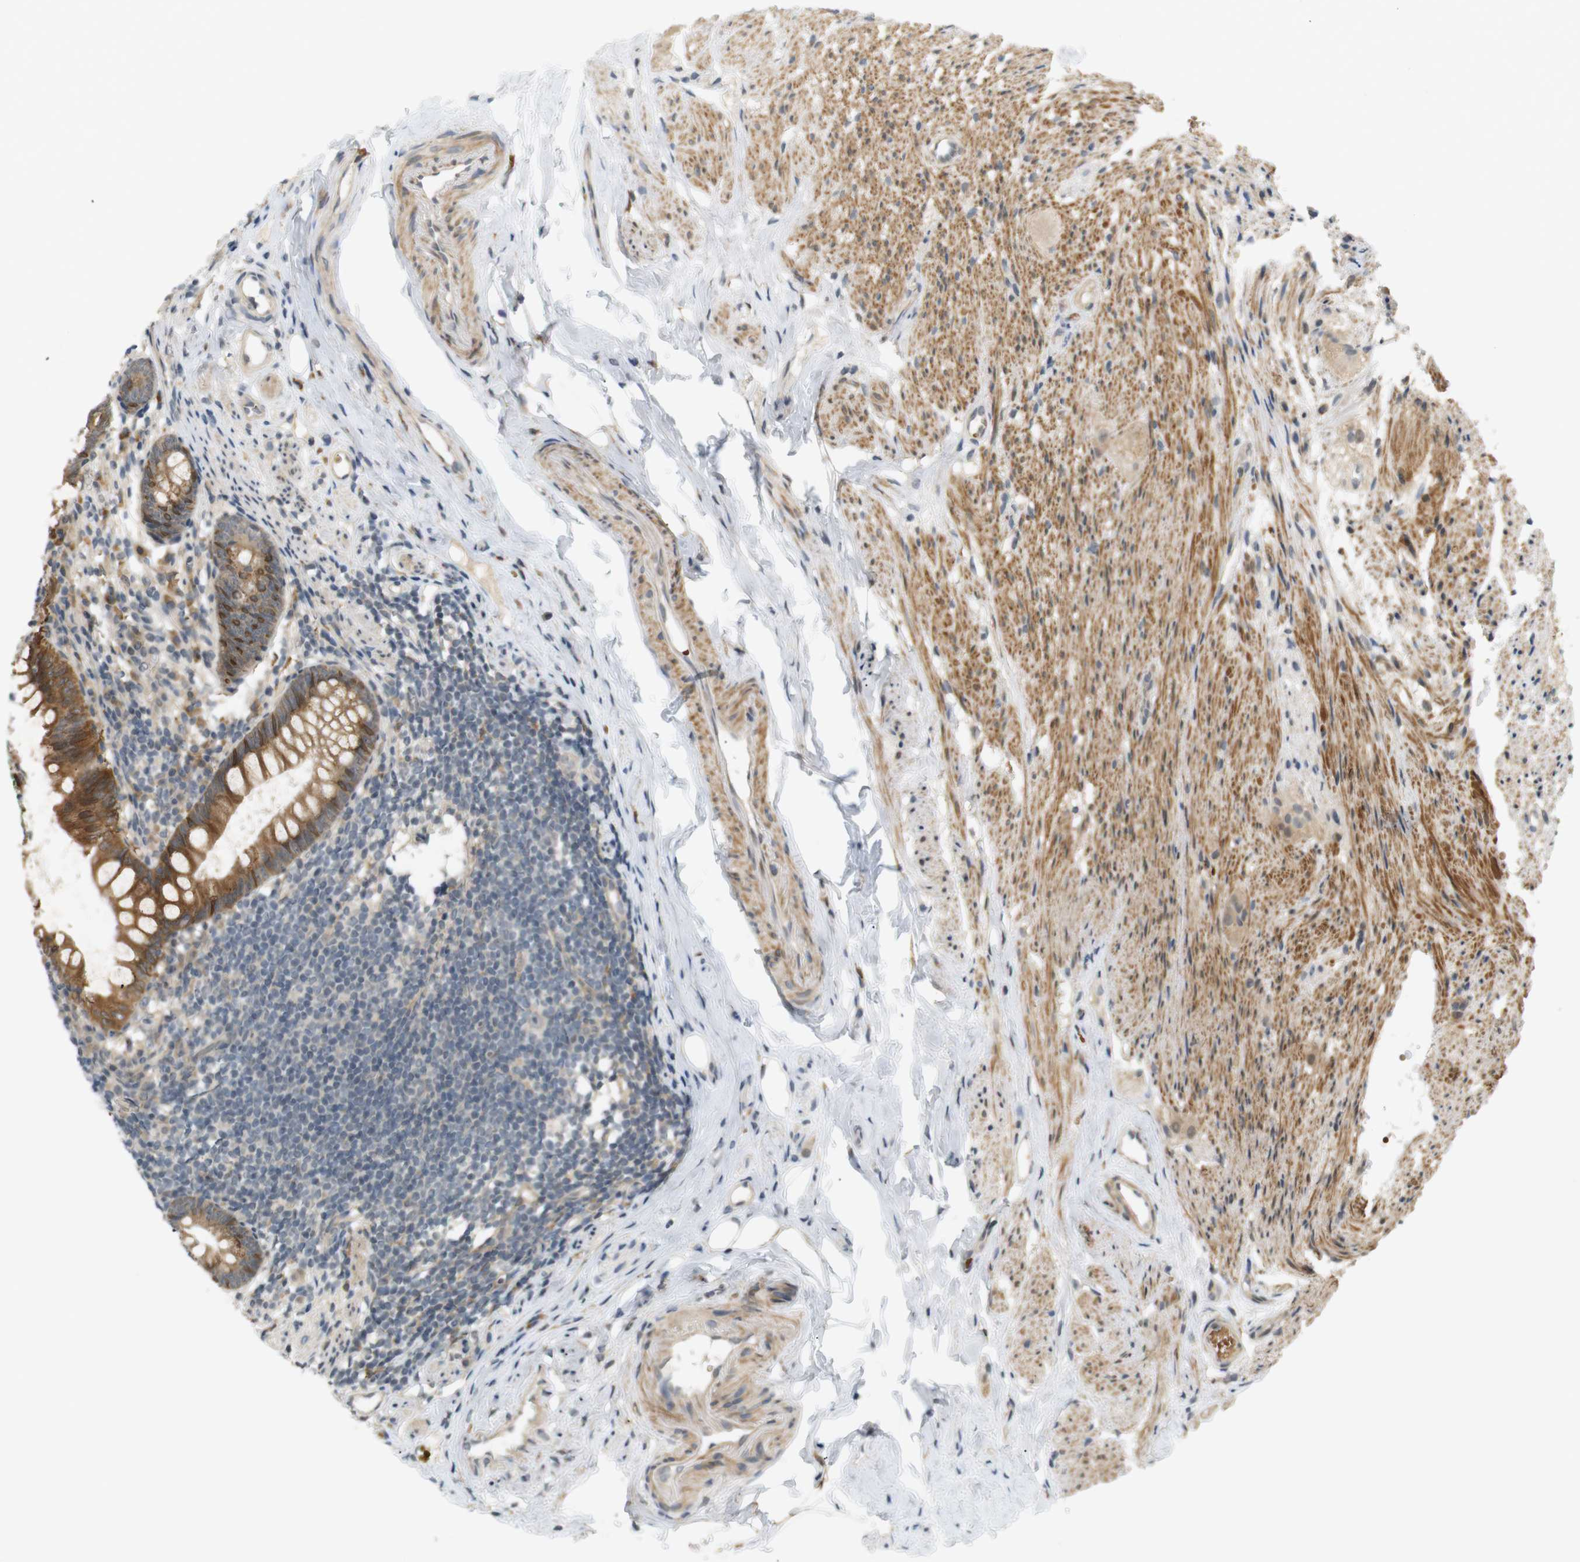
{"staining": {"intensity": "strong", "quantity": ">75%", "location": "cytoplasmic/membranous"}, "tissue": "appendix", "cell_type": "Glandular cells", "image_type": "normal", "snomed": [{"axis": "morphology", "description": "Normal tissue, NOS"}, {"axis": "topography", "description": "Appendix"}], "caption": "IHC (DAB) staining of benign human appendix exhibits strong cytoplasmic/membranous protein expression in approximately >75% of glandular cells.", "gene": "SOCS6", "patient": {"sex": "female", "age": 10}}